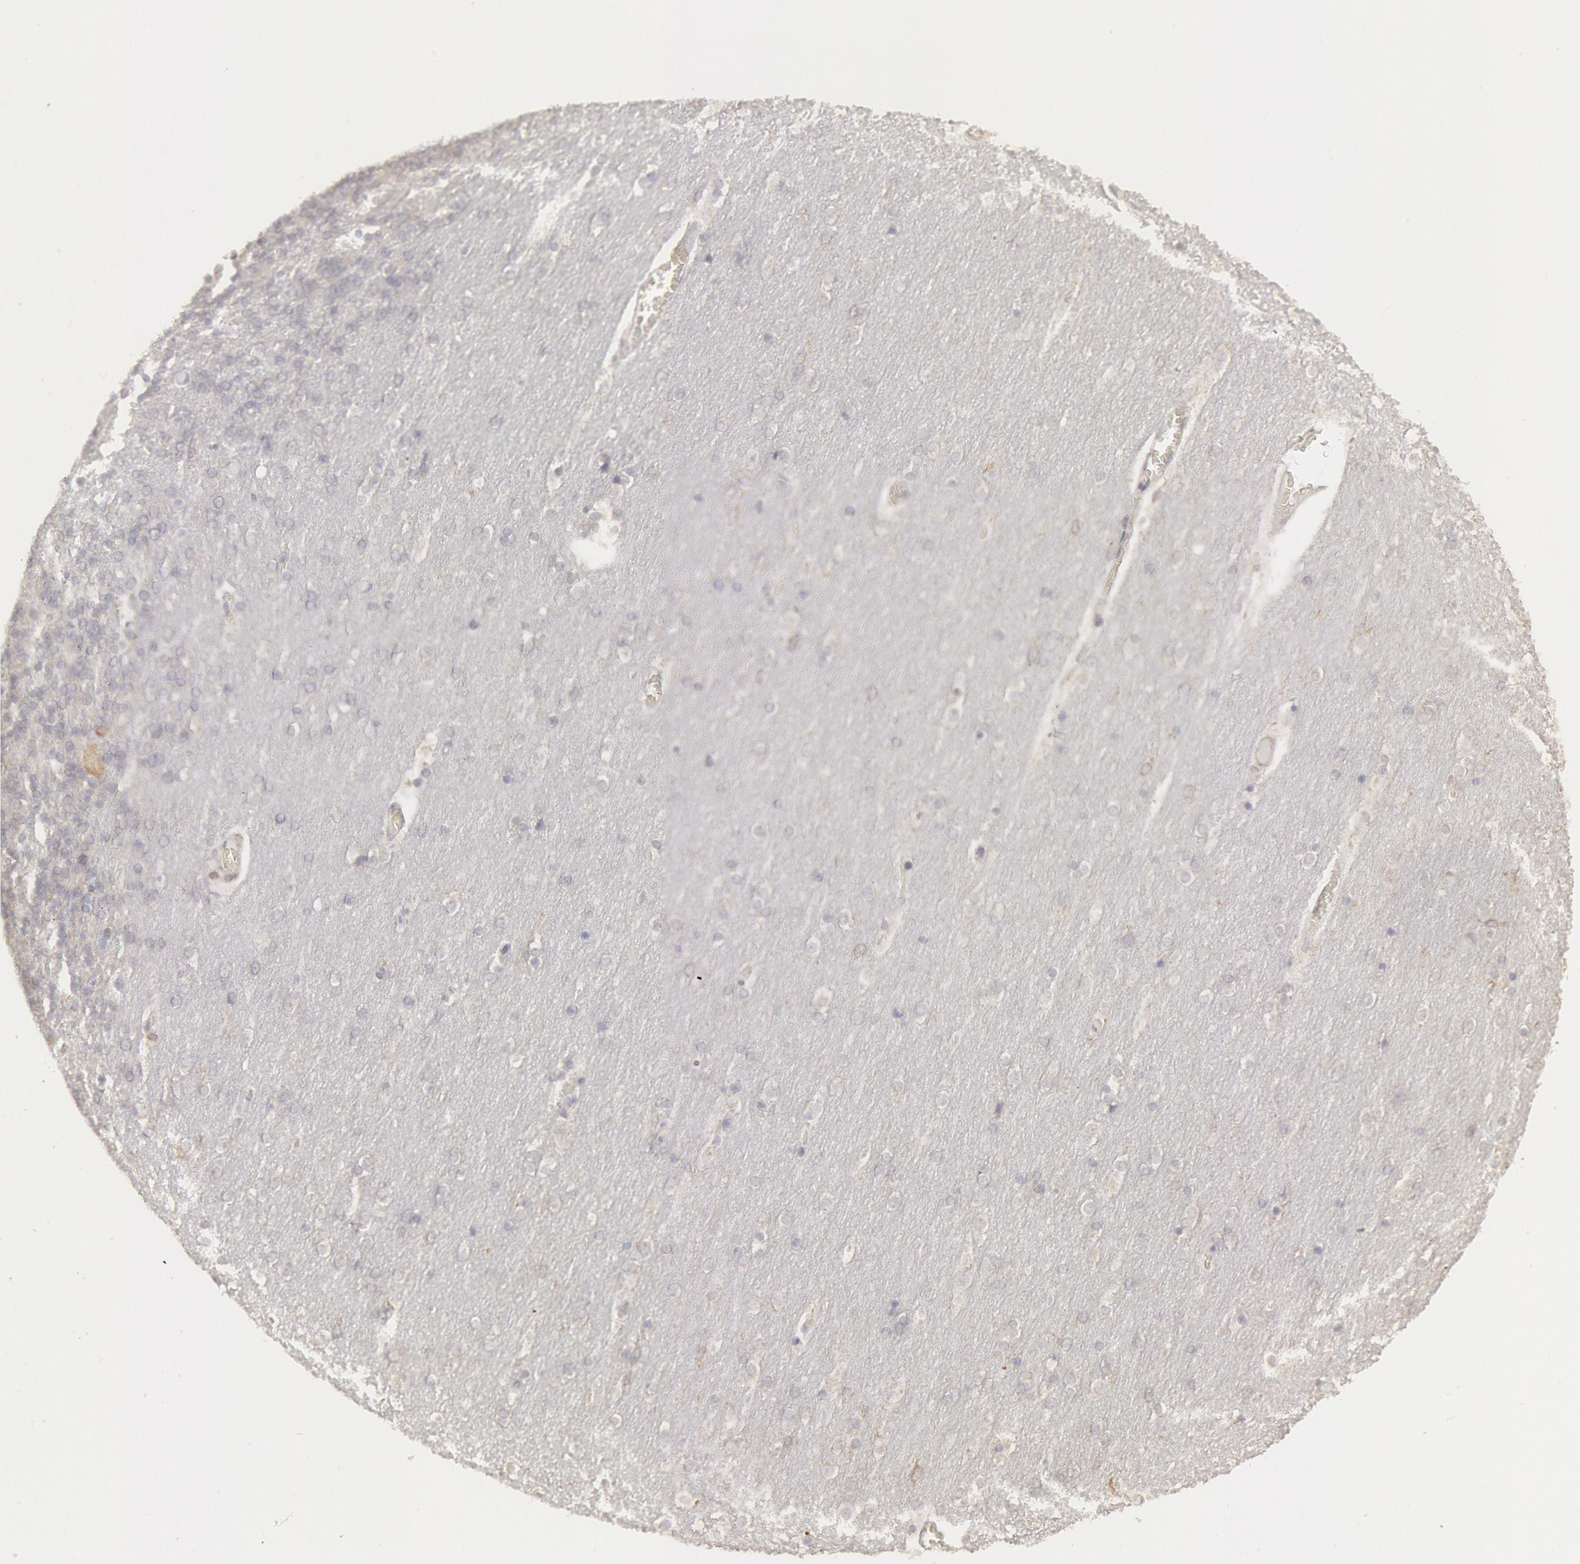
{"staining": {"intensity": "negative", "quantity": "none", "location": "none"}, "tissue": "cerebellum", "cell_type": "Cells in granular layer", "image_type": "normal", "snomed": [{"axis": "morphology", "description": "Normal tissue, NOS"}, {"axis": "topography", "description": "Cerebellum"}], "caption": "Micrograph shows no significant protein positivity in cells in granular layer of unremarkable cerebellum. (Brightfield microscopy of DAB (3,3'-diaminobenzidine) IHC at high magnification).", "gene": "OSBPL8", "patient": {"sex": "female", "age": 54}}